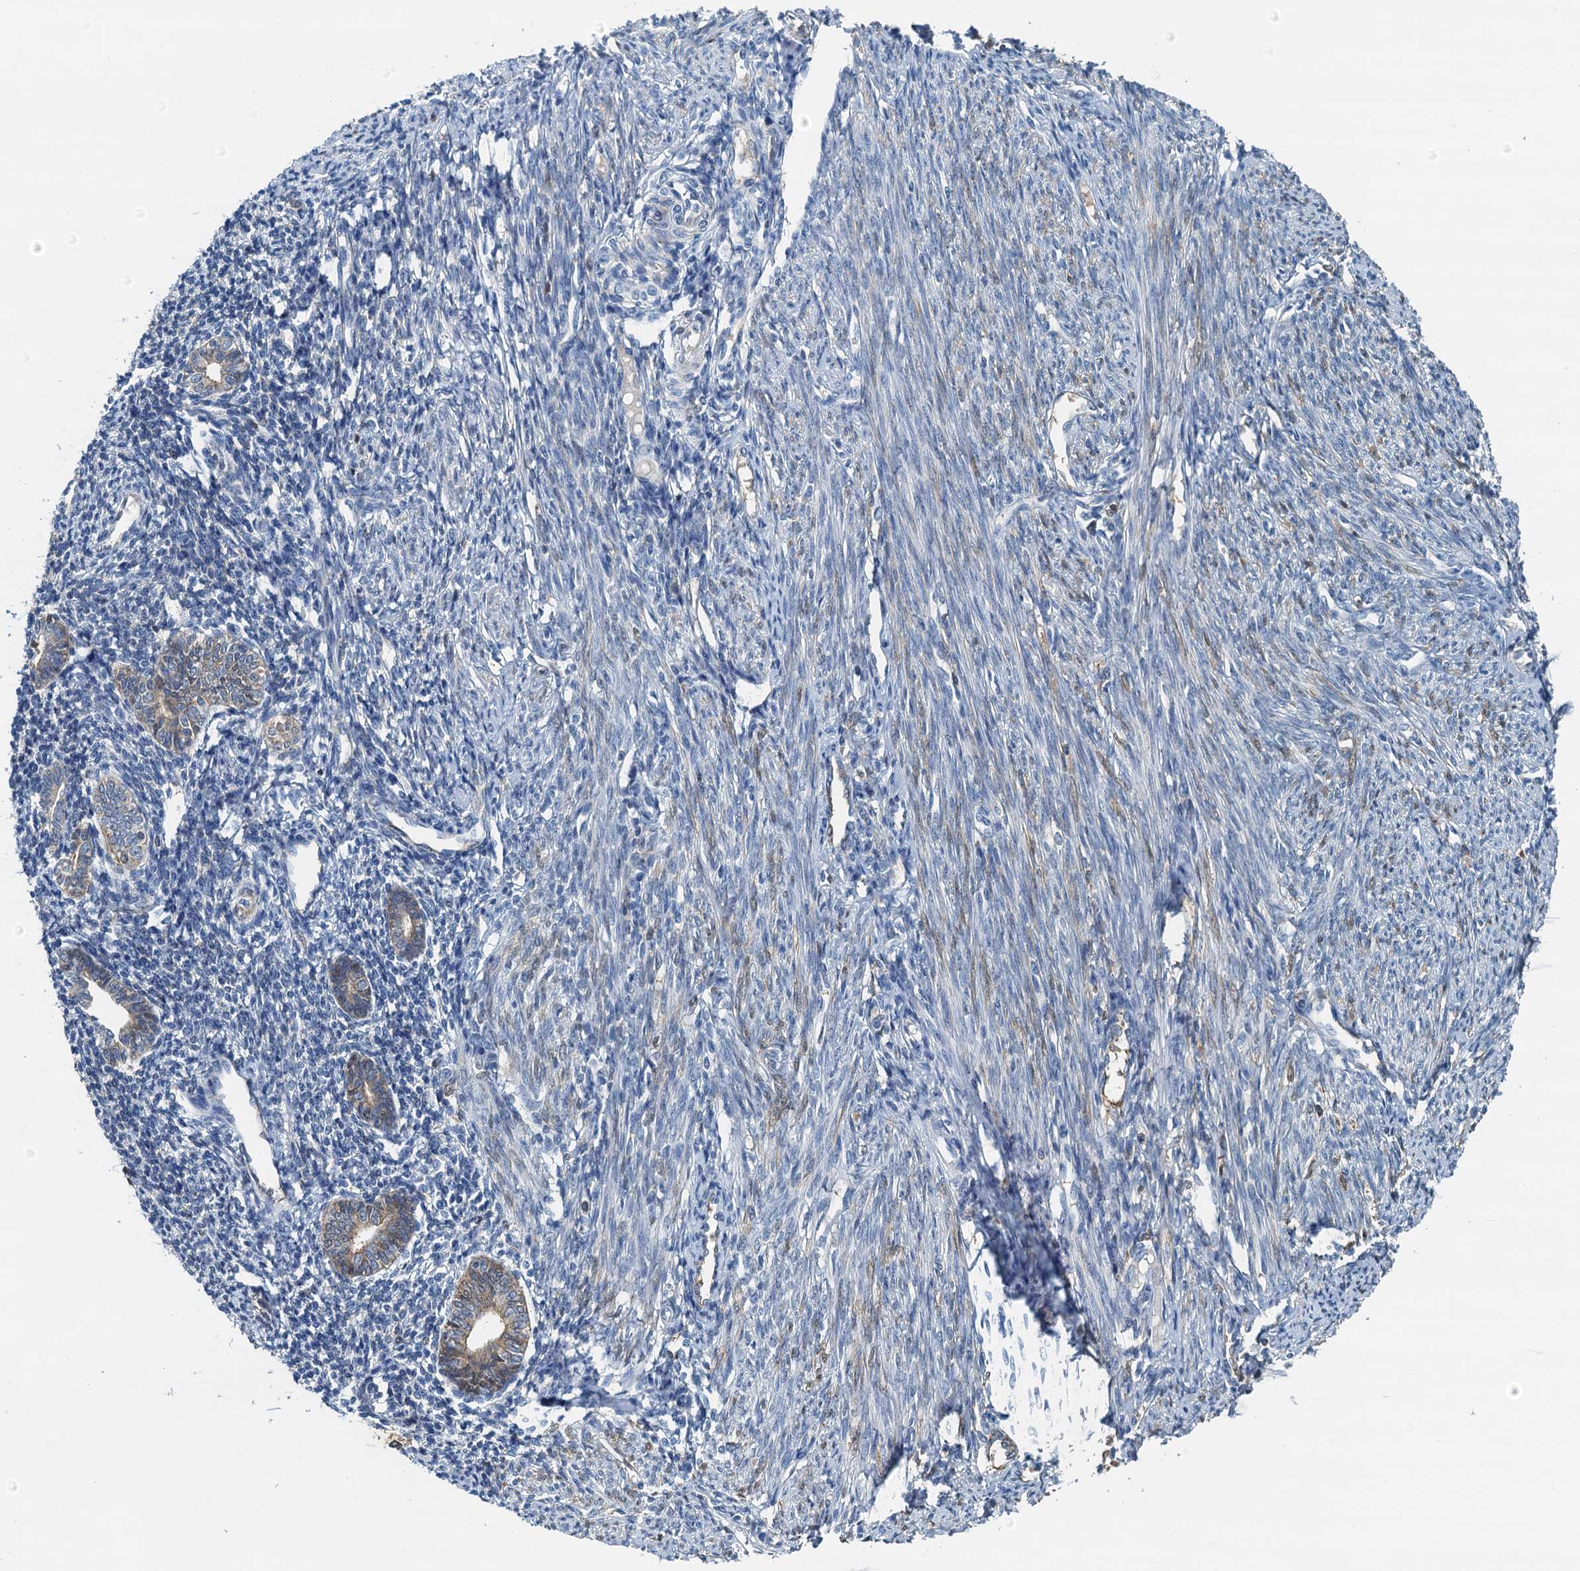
{"staining": {"intensity": "negative", "quantity": "none", "location": "none"}, "tissue": "endometrium", "cell_type": "Cells in endometrial stroma", "image_type": "normal", "snomed": [{"axis": "morphology", "description": "Normal tissue, NOS"}, {"axis": "topography", "description": "Endometrium"}], "caption": "An IHC image of normal endometrium is shown. There is no staining in cells in endometrial stroma of endometrium. The staining was performed using DAB to visualize the protein expression in brown, while the nuclei were stained in blue with hematoxylin (Magnification: 20x).", "gene": "LSM14B", "patient": {"sex": "female", "age": 56}}